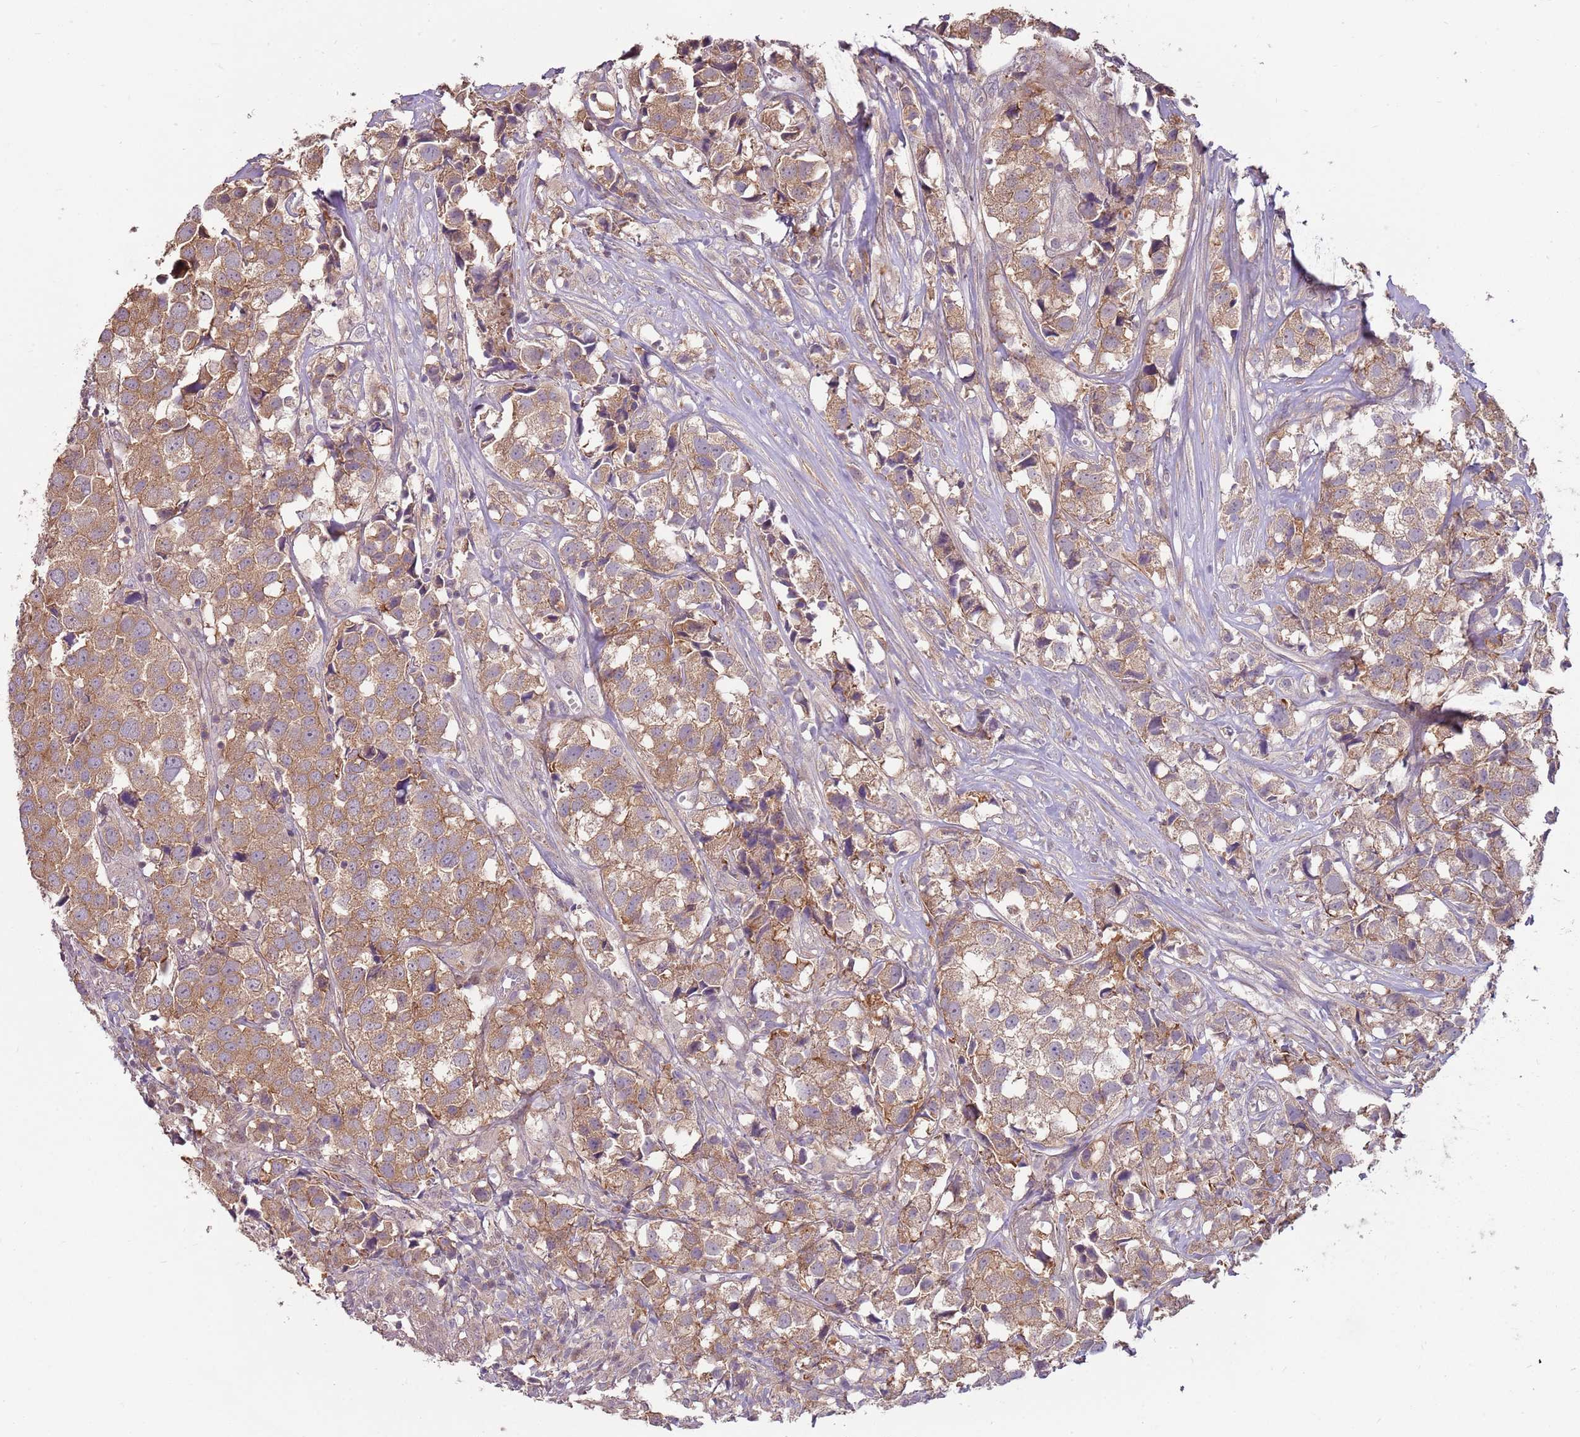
{"staining": {"intensity": "moderate", "quantity": ">75%", "location": "cytoplasmic/membranous"}, "tissue": "urothelial cancer", "cell_type": "Tumor cells", "image_type": "cancer", "snomed": [{"axis": "morphology", "description": "Urothelial carcinoma, High grade"}, {"axis": "topography", "description": "Urinary bladder"}], "caption": "Urothelial cancer stained with DAB immunohistochemistry (IHC) shows medium levels of moderate cytoplasmic/membranous positivity in approximately >75% of tumor cells. Nuclei are stained in blue.", "gene": "SPATA31D1", "patient": {"sex": "female", "age": 75}}